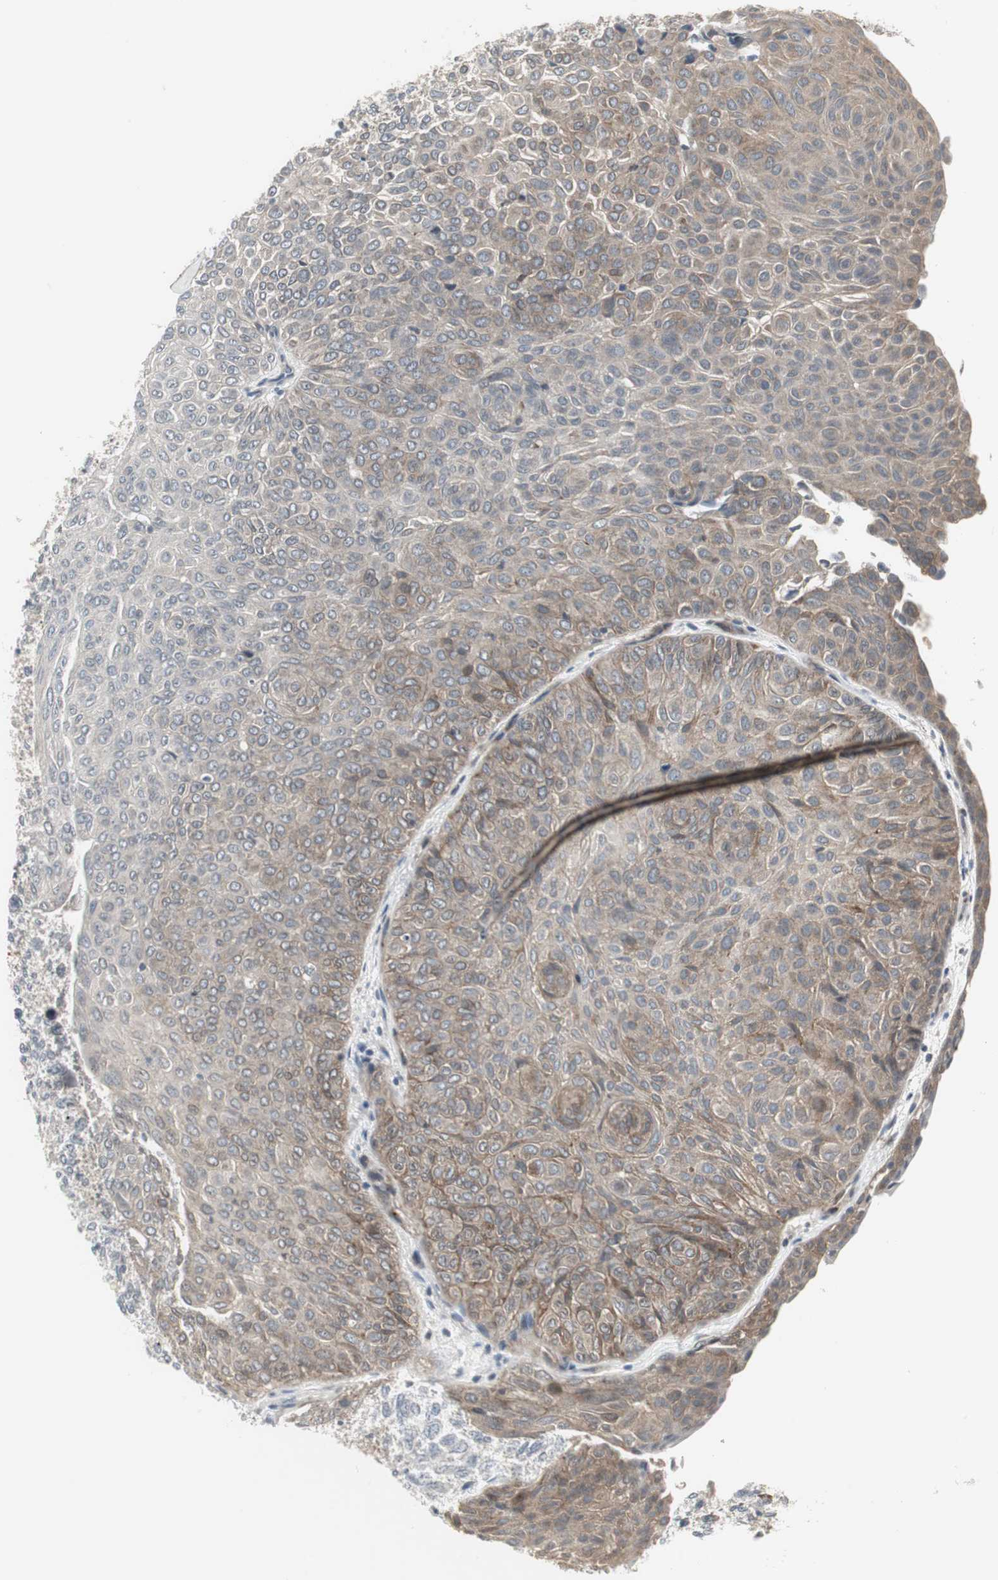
{"staining": {"intensity": "weak", "quantity": "25%-75%", "location": "cytoplasmic/membranous"}, "tissue": "urothelial cancer", "cell_type": "Tumor cells", "image_type": "cancer", "snomed": [{"axis": "morphology", "description": "Urothelial carcinoma, Low grade"}, {"axis": "topography", "description": "Urinary bladder"}], "caption": "A brown stain shows weak cytoplasmic/membranous positivity of a protein in urothelial carcinoma (low-grade) tumor cells.", "gene": "SCYL3", "patient": {"sex": "male", "age": 78}}